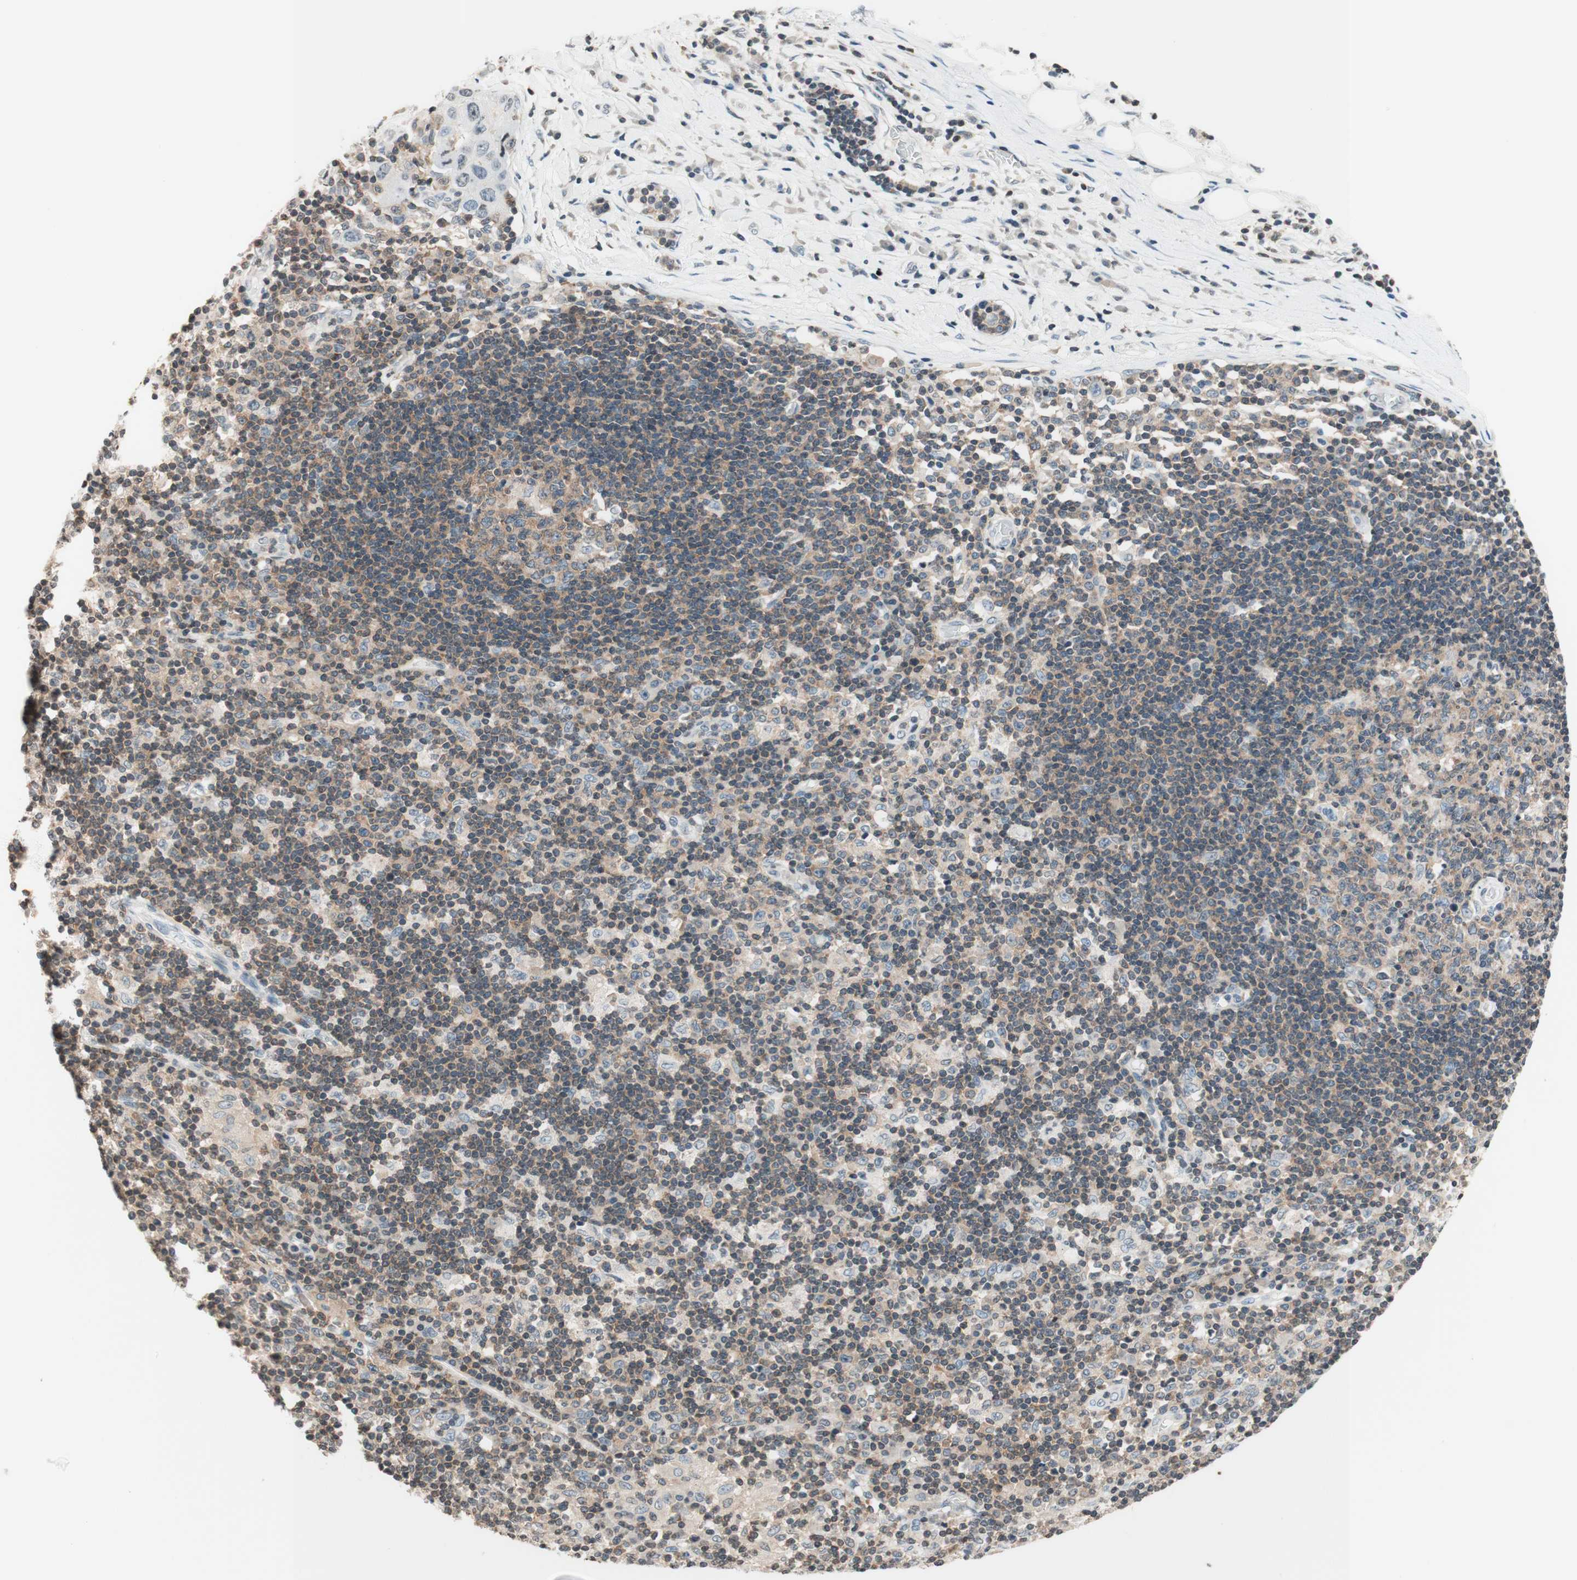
{"staining": {"intensity": "negative", "quantity": "none", "location": "none"}, "tissue": "adipose tissue", "cell_type": "Adipocytes", "image_type": "normal", "snomed": [{"axis": "morphology", "description": "Normal tissue, NOS"}, {"axis": "morphology", "description": "Adenocarcinoma, NOS"}, {"axis": "topography", "description": "Esophagus"}], "caption": "Photomicrograph shows no significant protein staining in adipocytes of benign adipose tissue. The staining was performed using DAB to visualize the protein expression in brown, while the nuclei were stained in blue with hematoxylin (Magnification: 20x).", "gene": "WIPF1", "patient": {"sex": "male", "age": 62}}